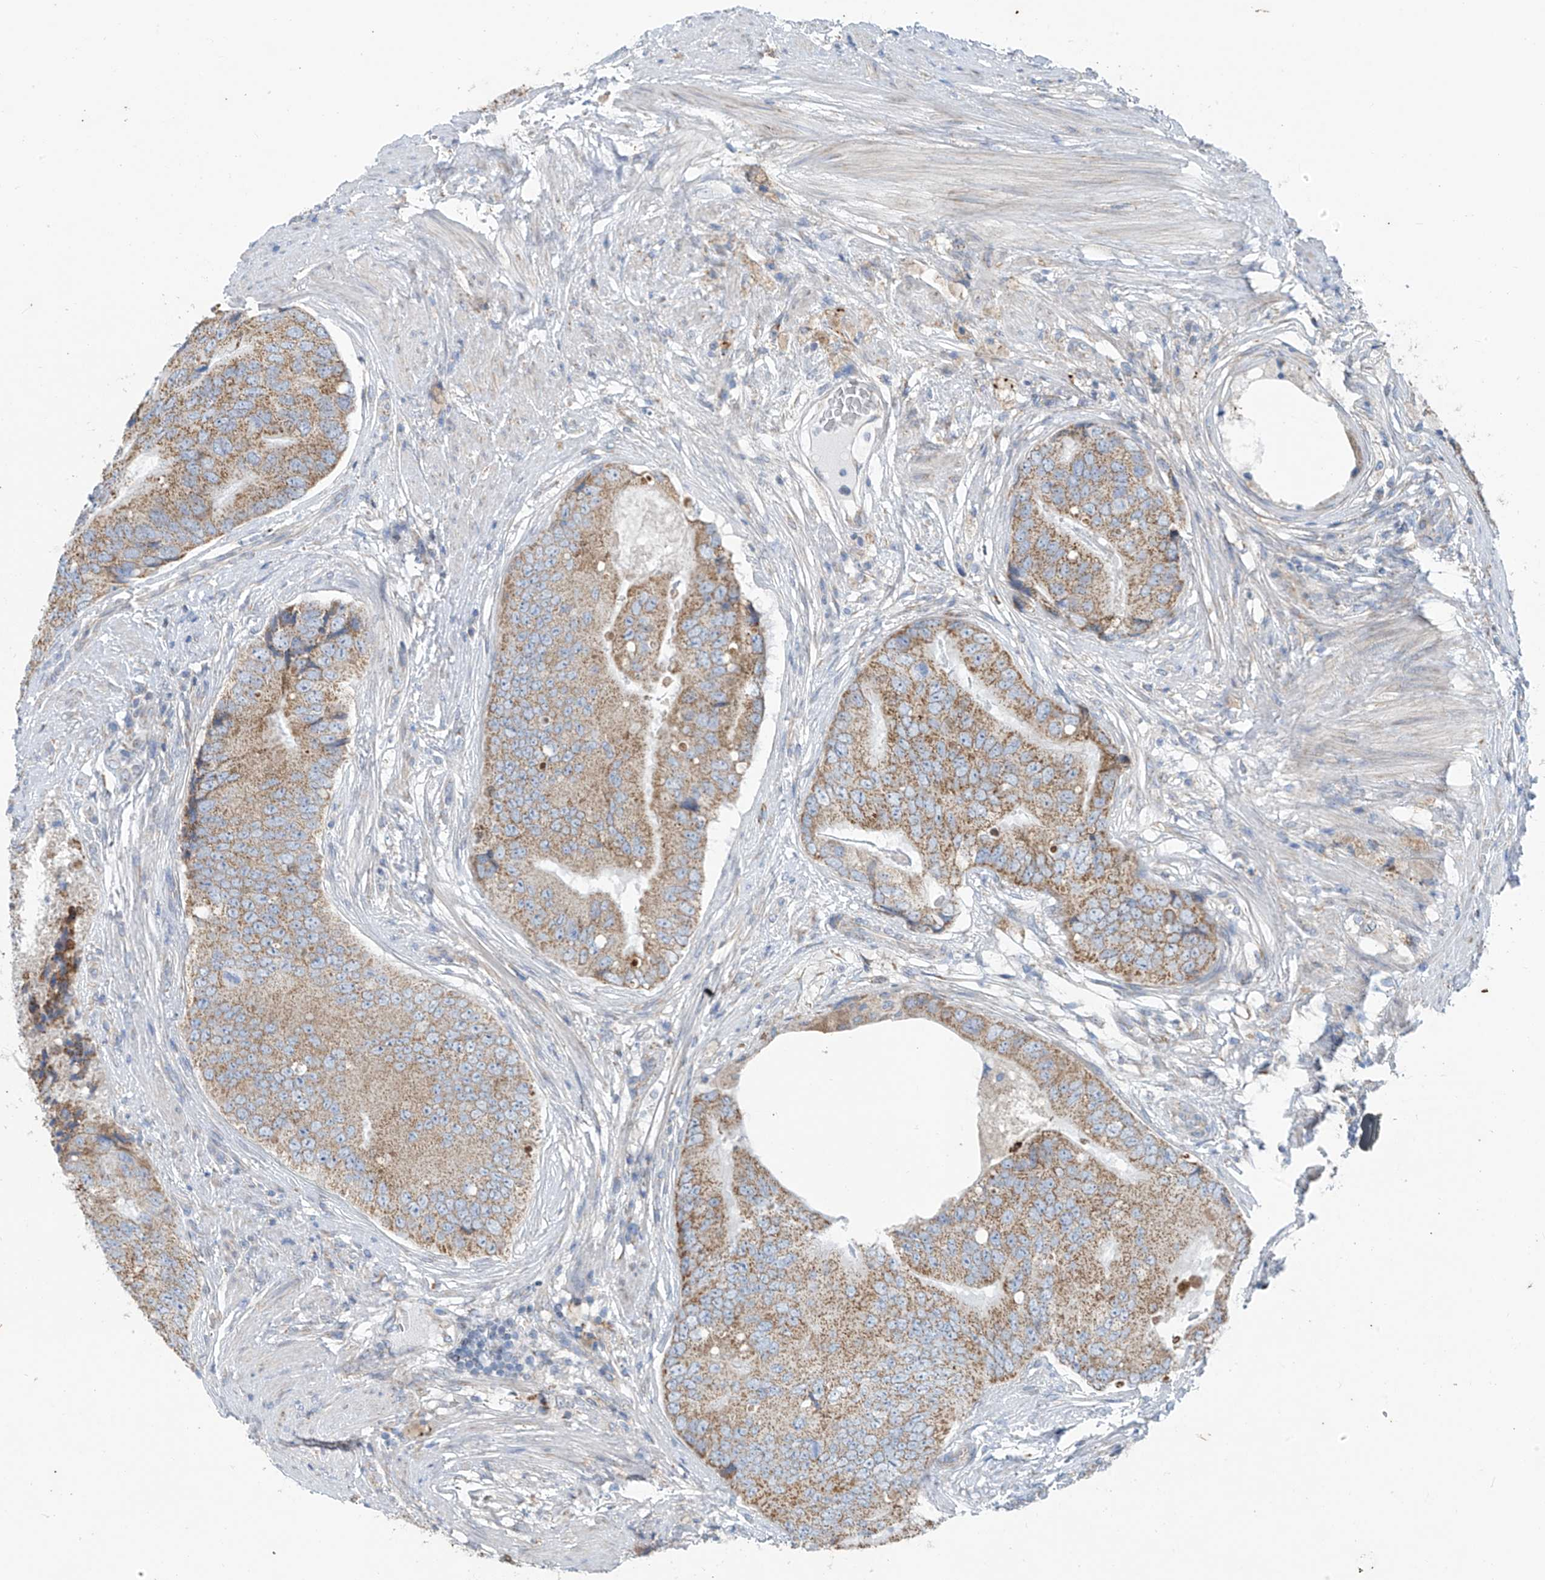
{"staining": {"intensity": "moderate", "quantity": "25%-75%", "location": "cytoplasmic/membranous"}, "tissue": "prostate cancer", "cell_type": "Tumor cells", "image_type": "cancer", "snomed": [{"axis": "morphology", "description": "Adenocarcinoma, High grade"}, {"axis": "topography", "description": "Prostate"}], "caption": "Immunohistochemistry (IHC) image of neoplastic tissue: human adenocarcinoma (high-grade) (prostate) stained using immunohistochemistry displays medium levels of moderate protein expression localized specifically in the cytoplasmic/membranous of tumor cells, appearing as a cytoplasmic/membranous brown color.", "gene": "EOMES", "patient": {"sex": "male", "age": 70}}